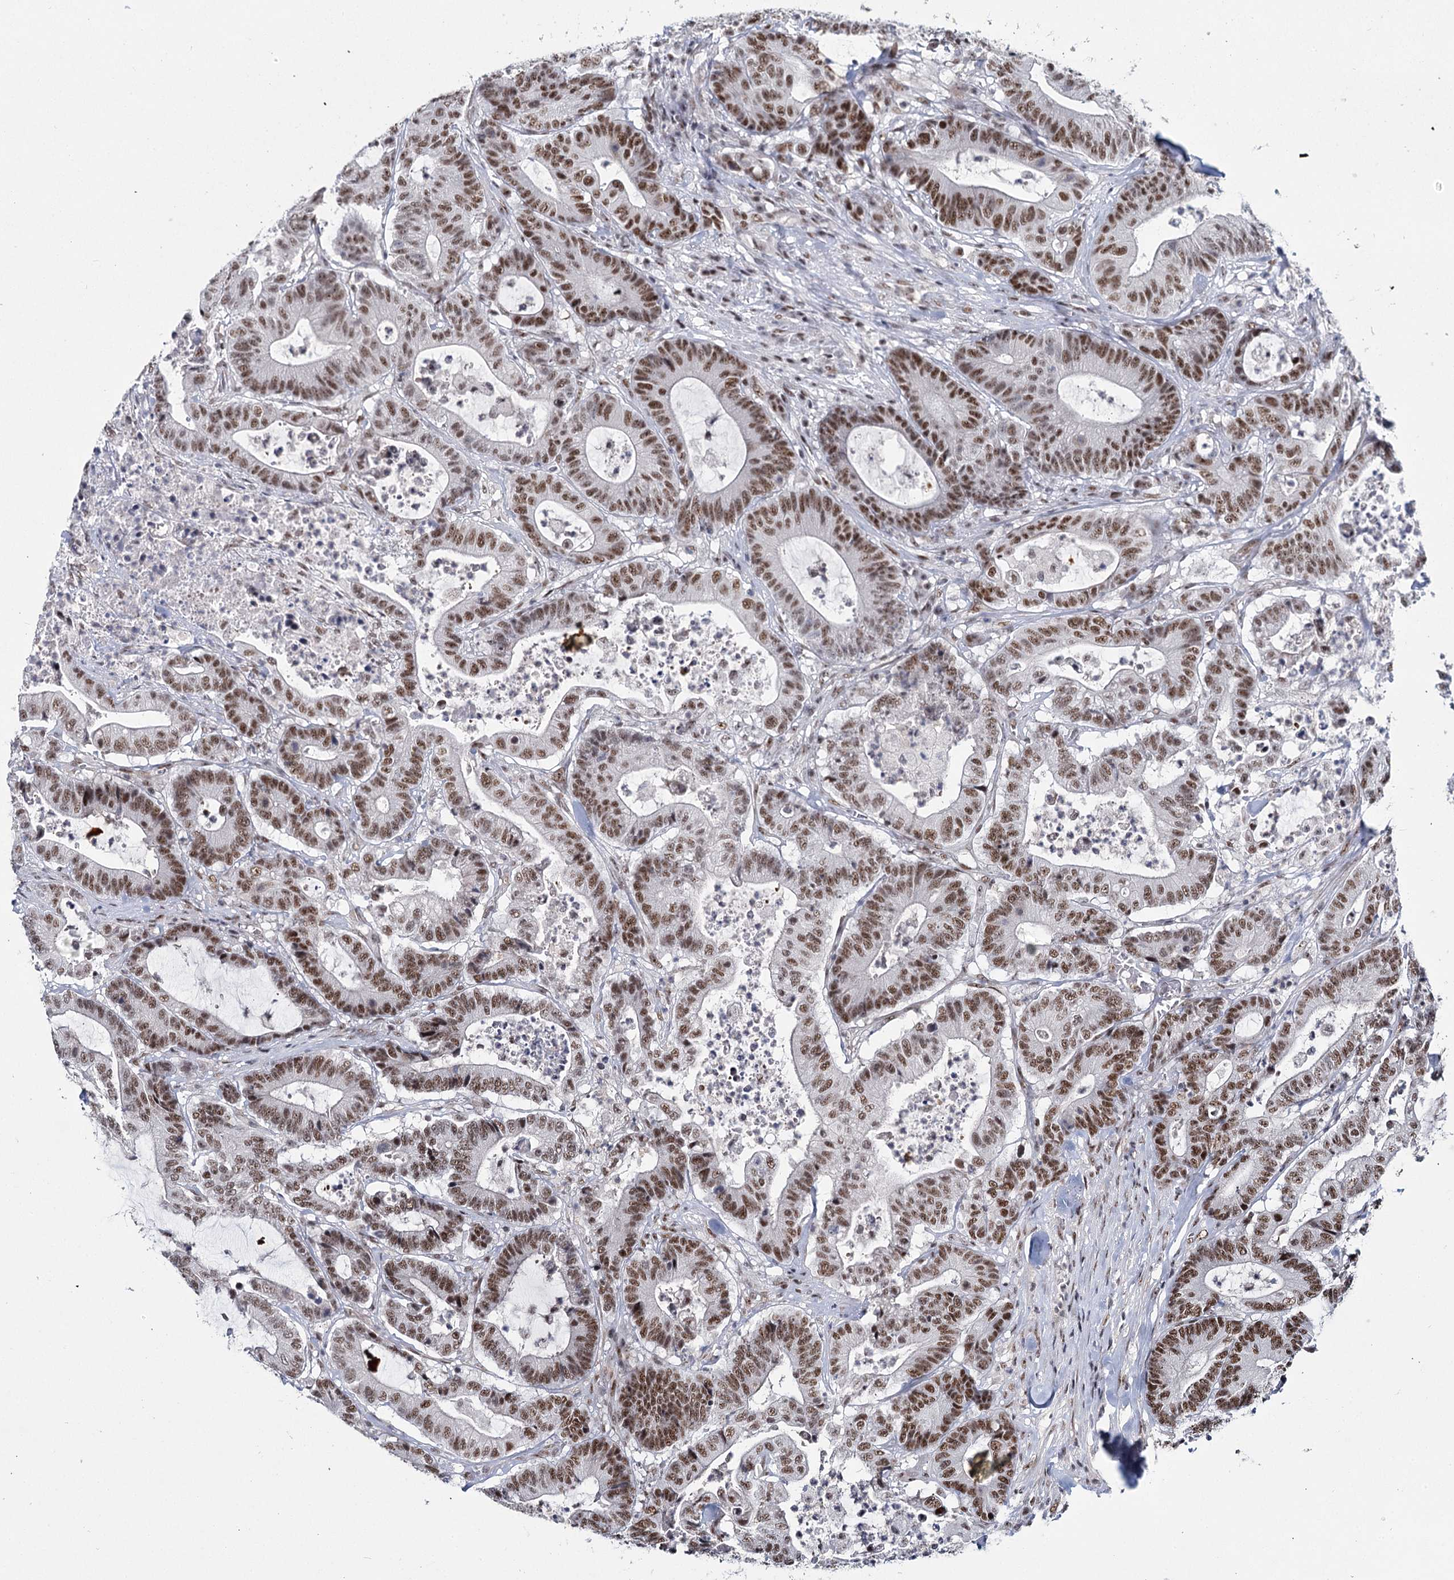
{"staining": {"intensity": "strong", "quantity": ">75%", "location": "nuclear"}, "tissue": "colorectal cancer", "cell_type": "Tumor cells", "image_type": "cancer", "snomed": [{"axis": "morphology", "description": "Adenocarcinoma, NOS"}, {"axis": "topography", "description": "Colon"}], "caption": "High-power microscopy captured an immunohistochemistry (IHC) histopathology image of colorectal adenocarcinoma, revealing strong nuclear expression in about >75% of tumor cells. Using DAB (3,3'-diaminobenzidine) (brown) and hematoxylin (blue) stains, captured at high magnification using brightfield microscopy.", "gene": "SCAF8", "patient": {"sex": "female", "age": 84}}